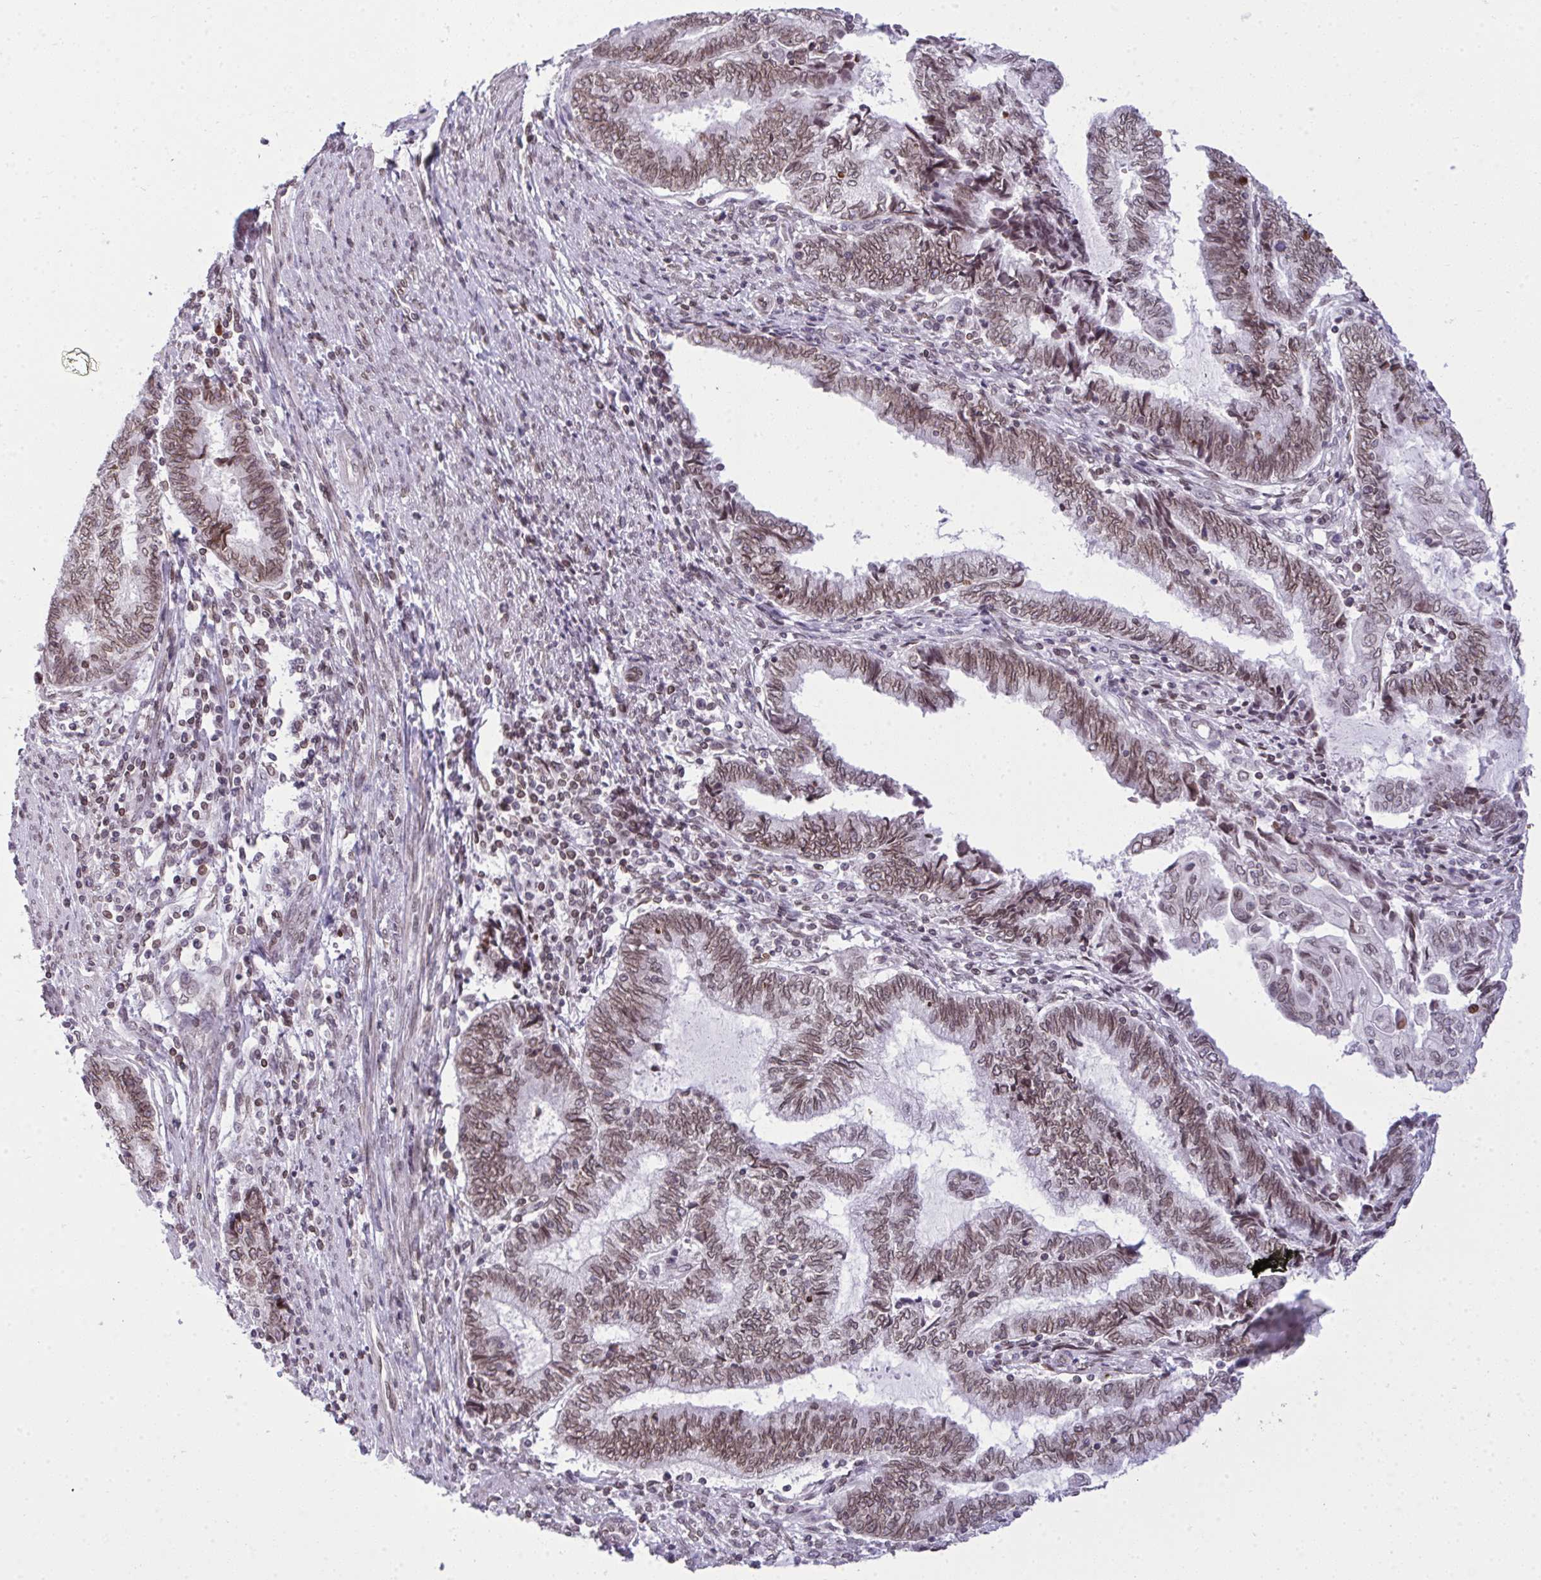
{"staining": {"intensity": "weak", "quantity": ">75%", "location": "cytoplasmic/membranous,nuclear"}, "tissue": "endometrial cancer", "cell_type": "Tumor cells", "image_type": "cancer", "snomed": [{"axis": "morphology", "description": "Adenocarcinoma, NOS"}, {"axis": "topography", "description": "Uterus"}, {"axis": "topography", "description": "Endometrium"}], "caption": "This image reveals endometrial cancer stained with IHC to label a protein in brown. The cytoplasmic/membranous and nuclear of tumor cells show weak positivity for the protein. Nuclei are counter-stained blue.", "gene": "LMNB2", "patient": {"sex": "female", "age": 70}}